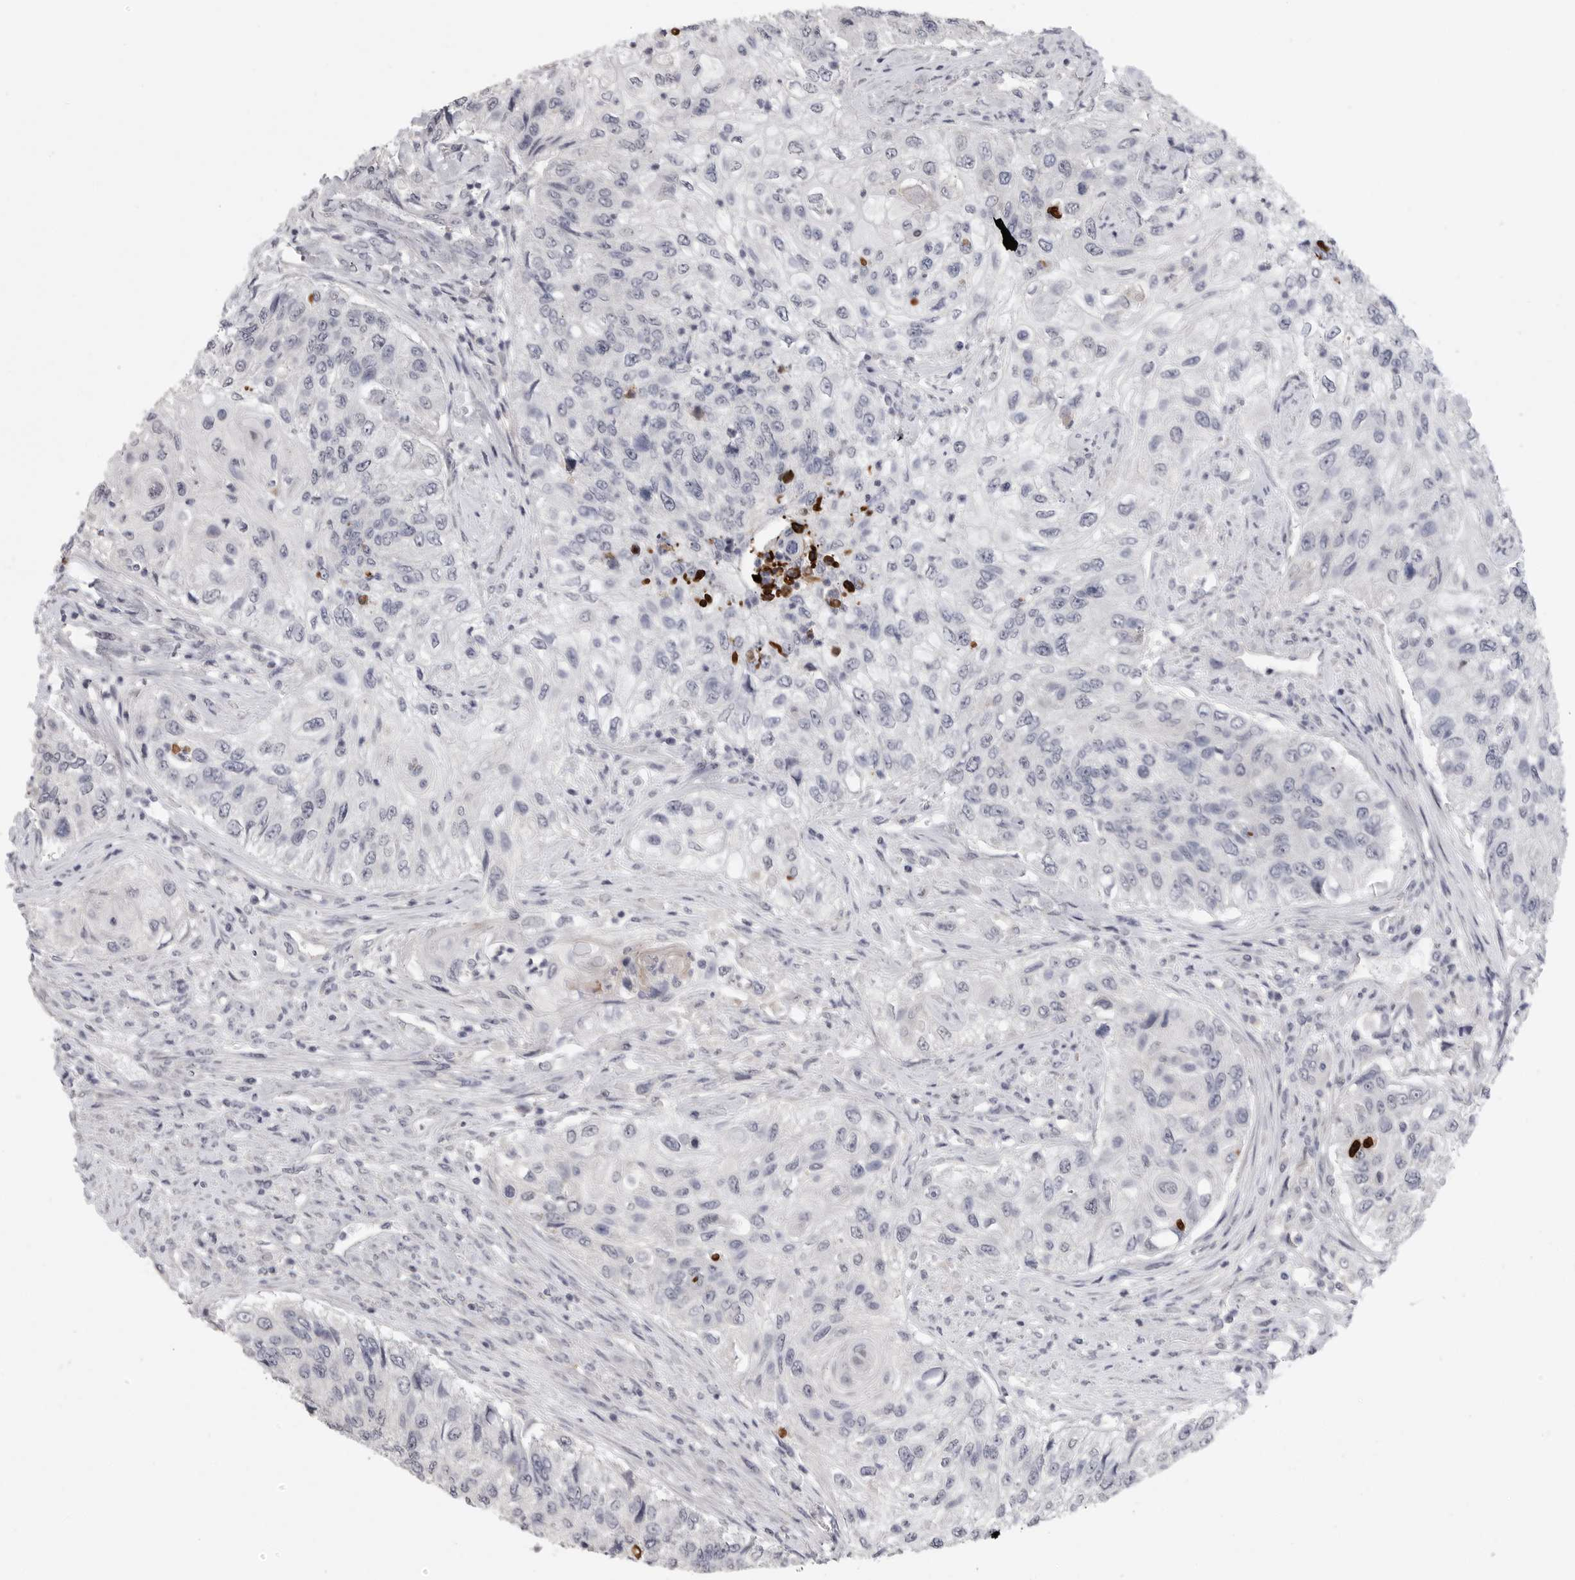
{"staining": {"intensity": "negative", "quantity": "none", "location": "none"}, "tissue": "urothelial cancer", "cell_type": "Tumor cells", "image_type": "cancer", "snomed": [{"axis": "morphology", "description": "Urothelial carcinoma, High grade"}, {"axis": "topography", "description": "Urinary bladder"}], "caption": "Immunohistochemistry micrograph of human urothelial cancer stained for a protein (brown), which demonstrates no positivity in tumor cells.", "gene": "FBXO43", "patient": {"sex": "female", "age": 60}}